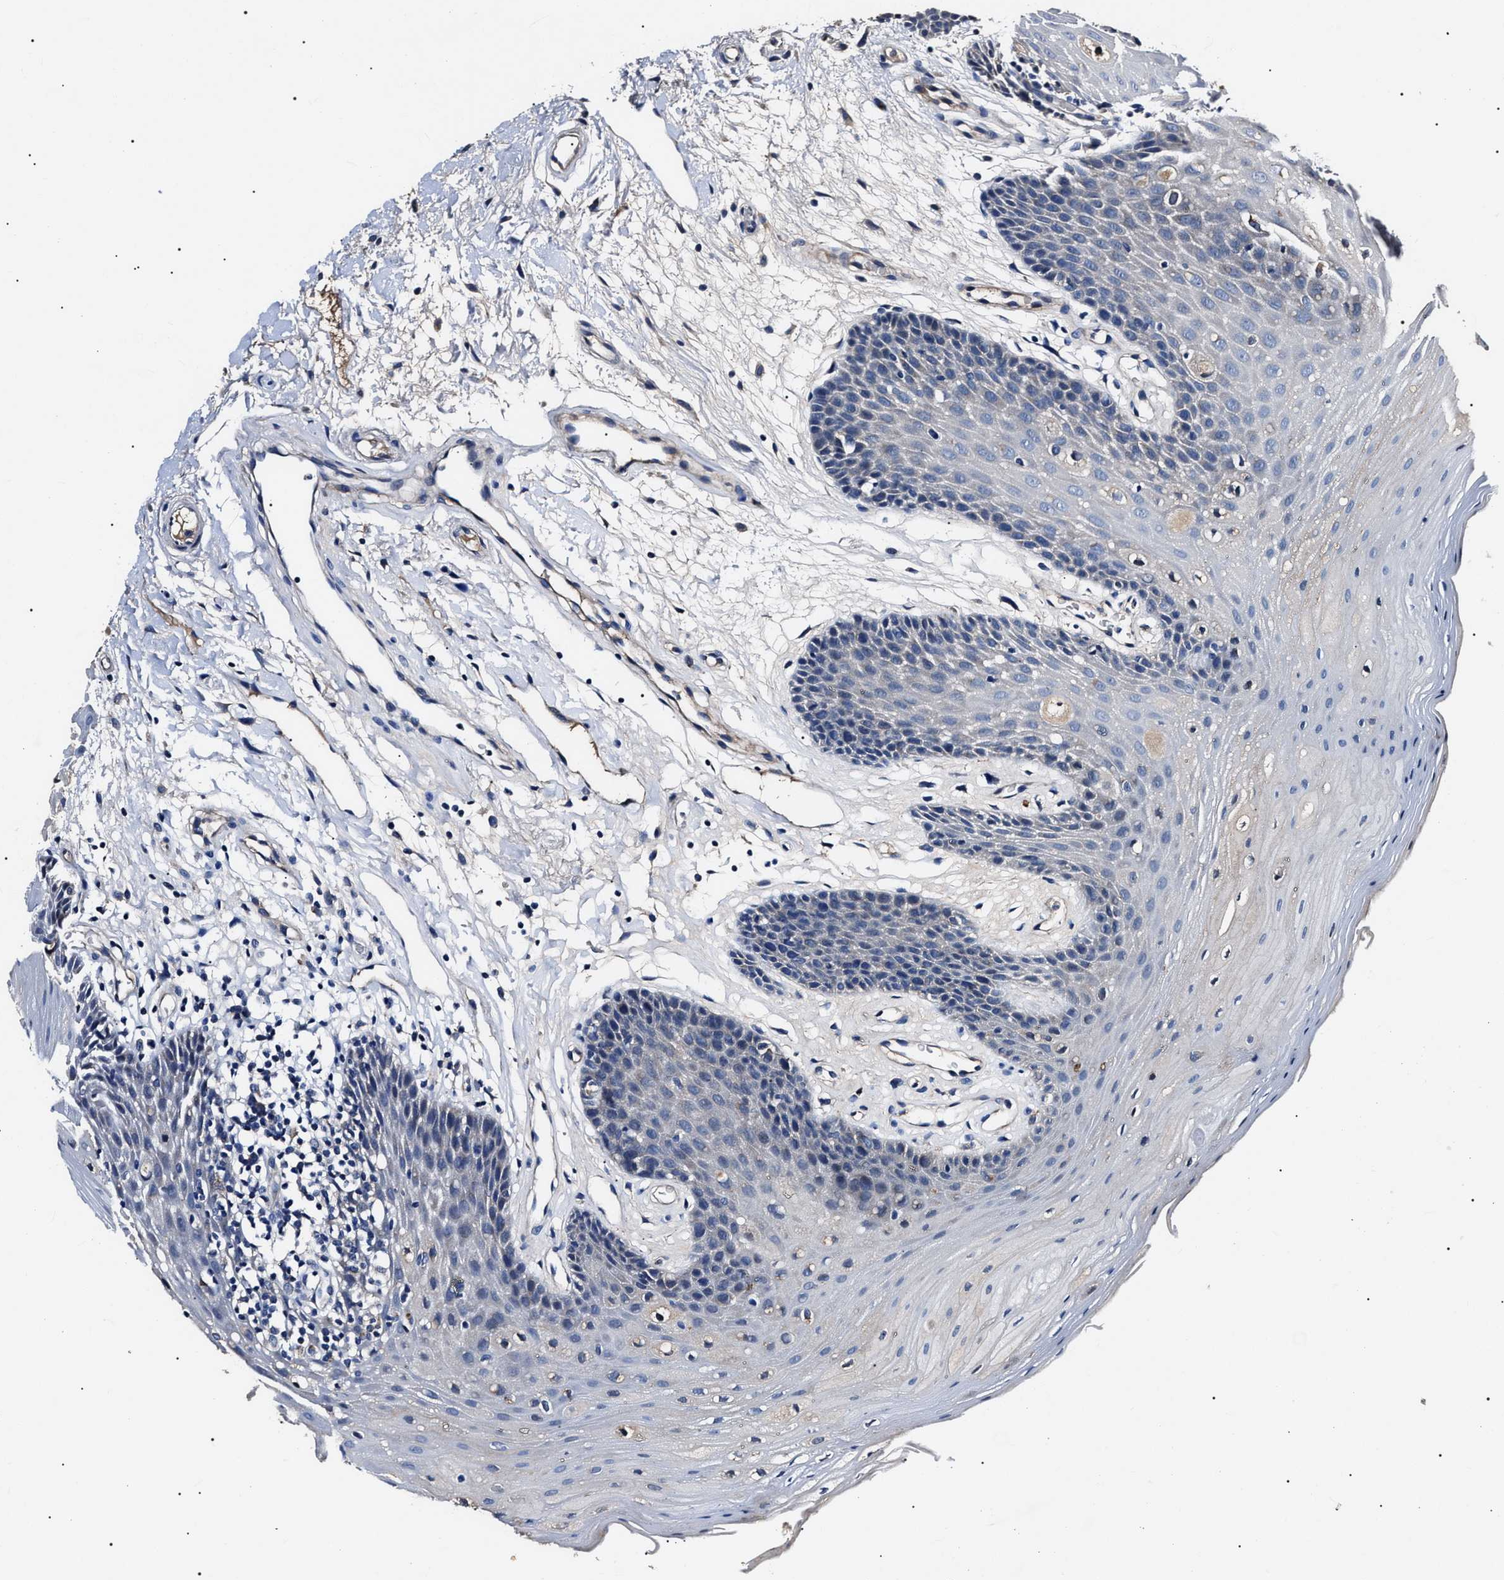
{"staining": {"intensity": "negative", "quantity": "none", "location": "none"}, "tissue": "oral mucosa", "cell_type": "Squamous epithelial cells", "image_type": "normal", "snomed": [{"axis": "morphology", "description": "Normal tissue, NOS"}, {"axis": "morphology", "description": "Squamous cell carcinoma, NOS"}, {"axis": "topography", "description": "Oral tissue"}, {"axis": "topography", "description": "Head-Neck"}], "caption": "The photomicrograph demonstrates no significant expression in squamous epithelial cells of oral mucosa.", "gene": "IFT81", "patient": {"sex": "male", "age": 71}}